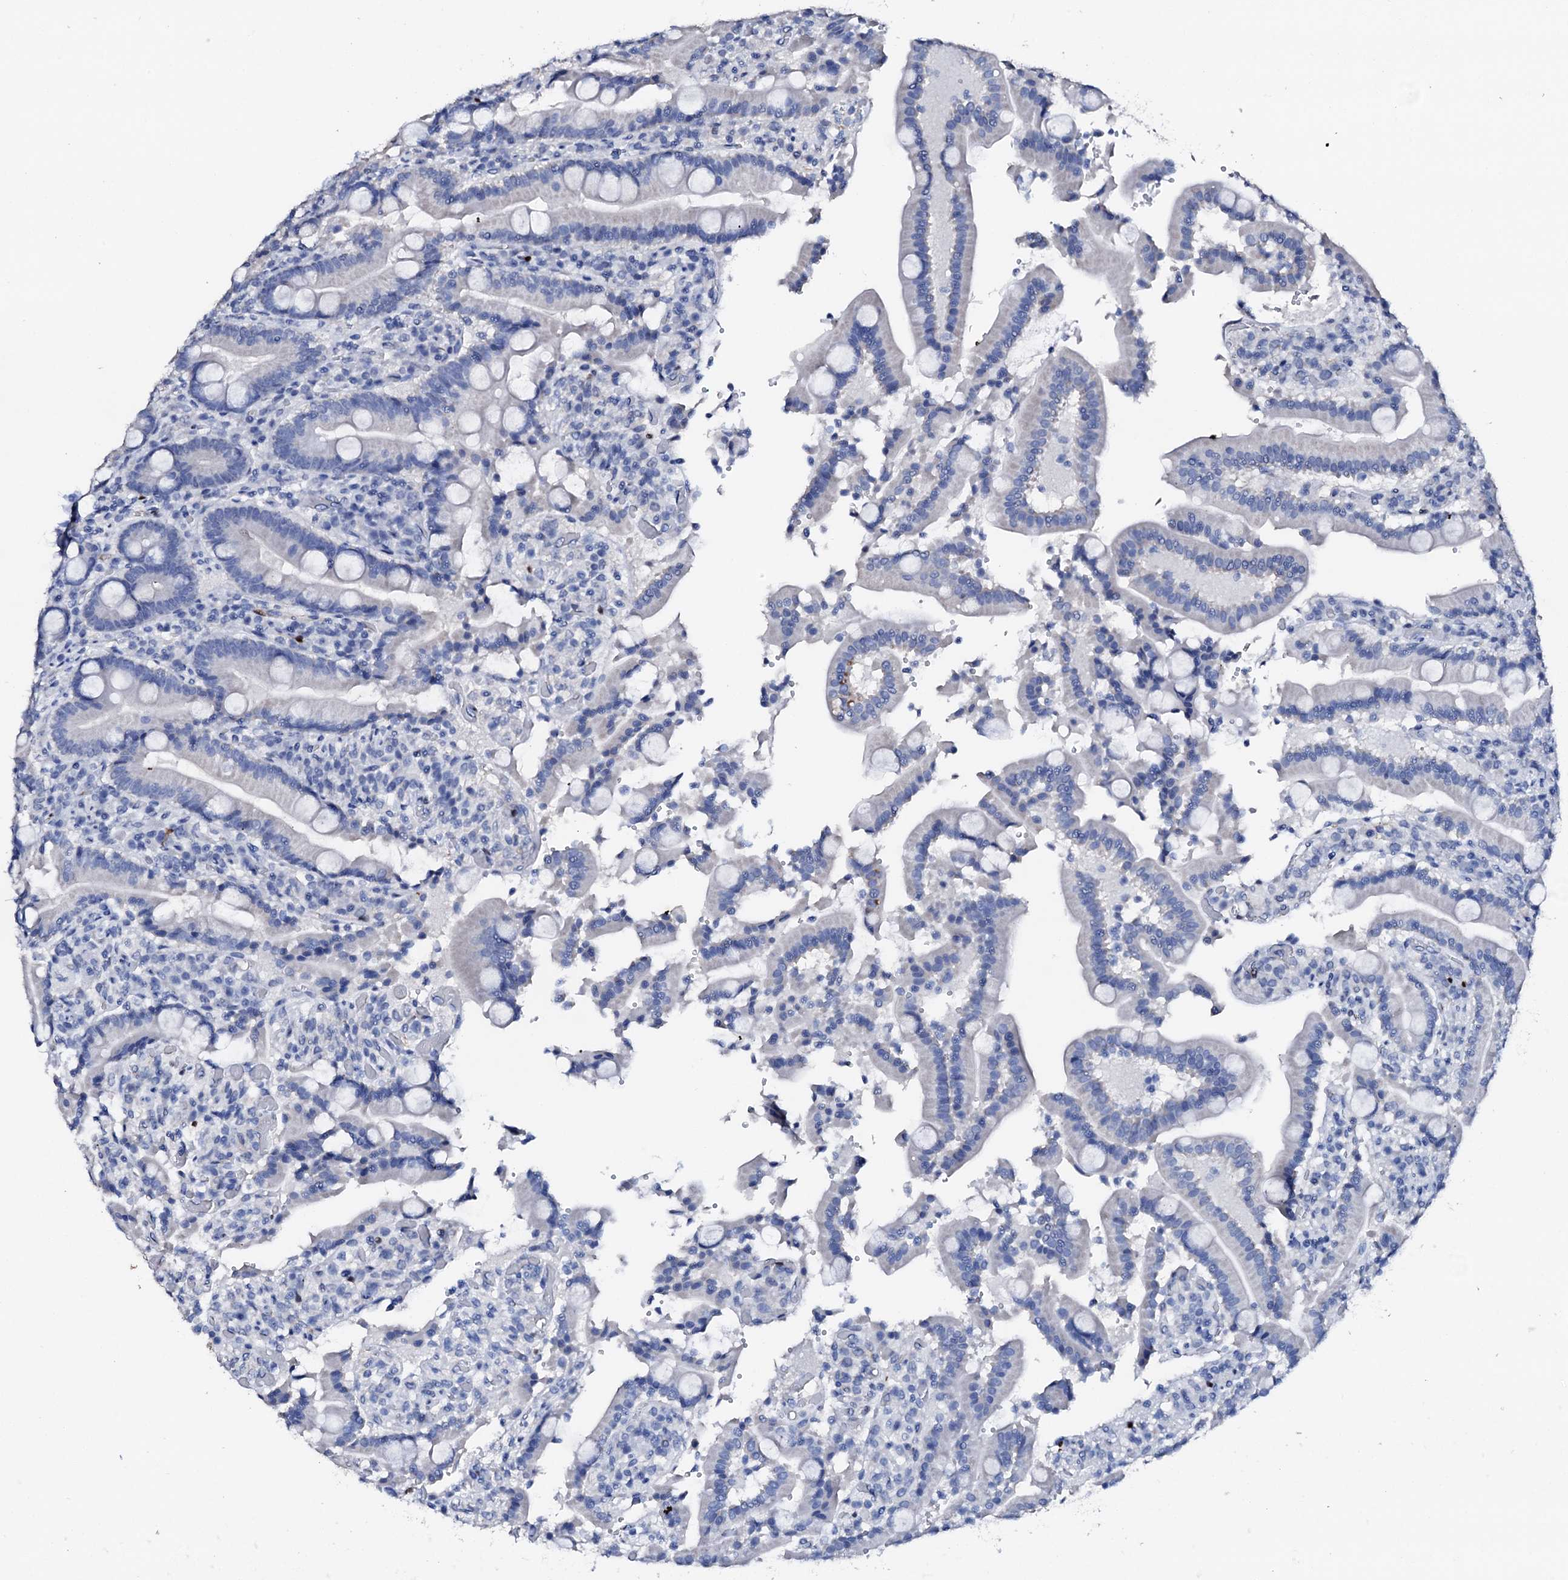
{"staining": {"intensity": "negative", "quantity": "none", "location": "none"}, "tissue": "duodenum", "cell_type": "Glandular cells", "image_type": "normal", "snomed": [{"axis": "morphology", "description": "Normal tissue, NOS"}, {"axis": "topography", "description": "Duodenum"}], "caption": "Glandular cells are negative for protein expression in unremarkable human duodenum. (Brightfield microscopy of DAB (3,3'-diaminobenzidine) immunohistochemistry at high magnification).", "gene": "NRIP2", "patient": {"sex": "female", "age": 62}}